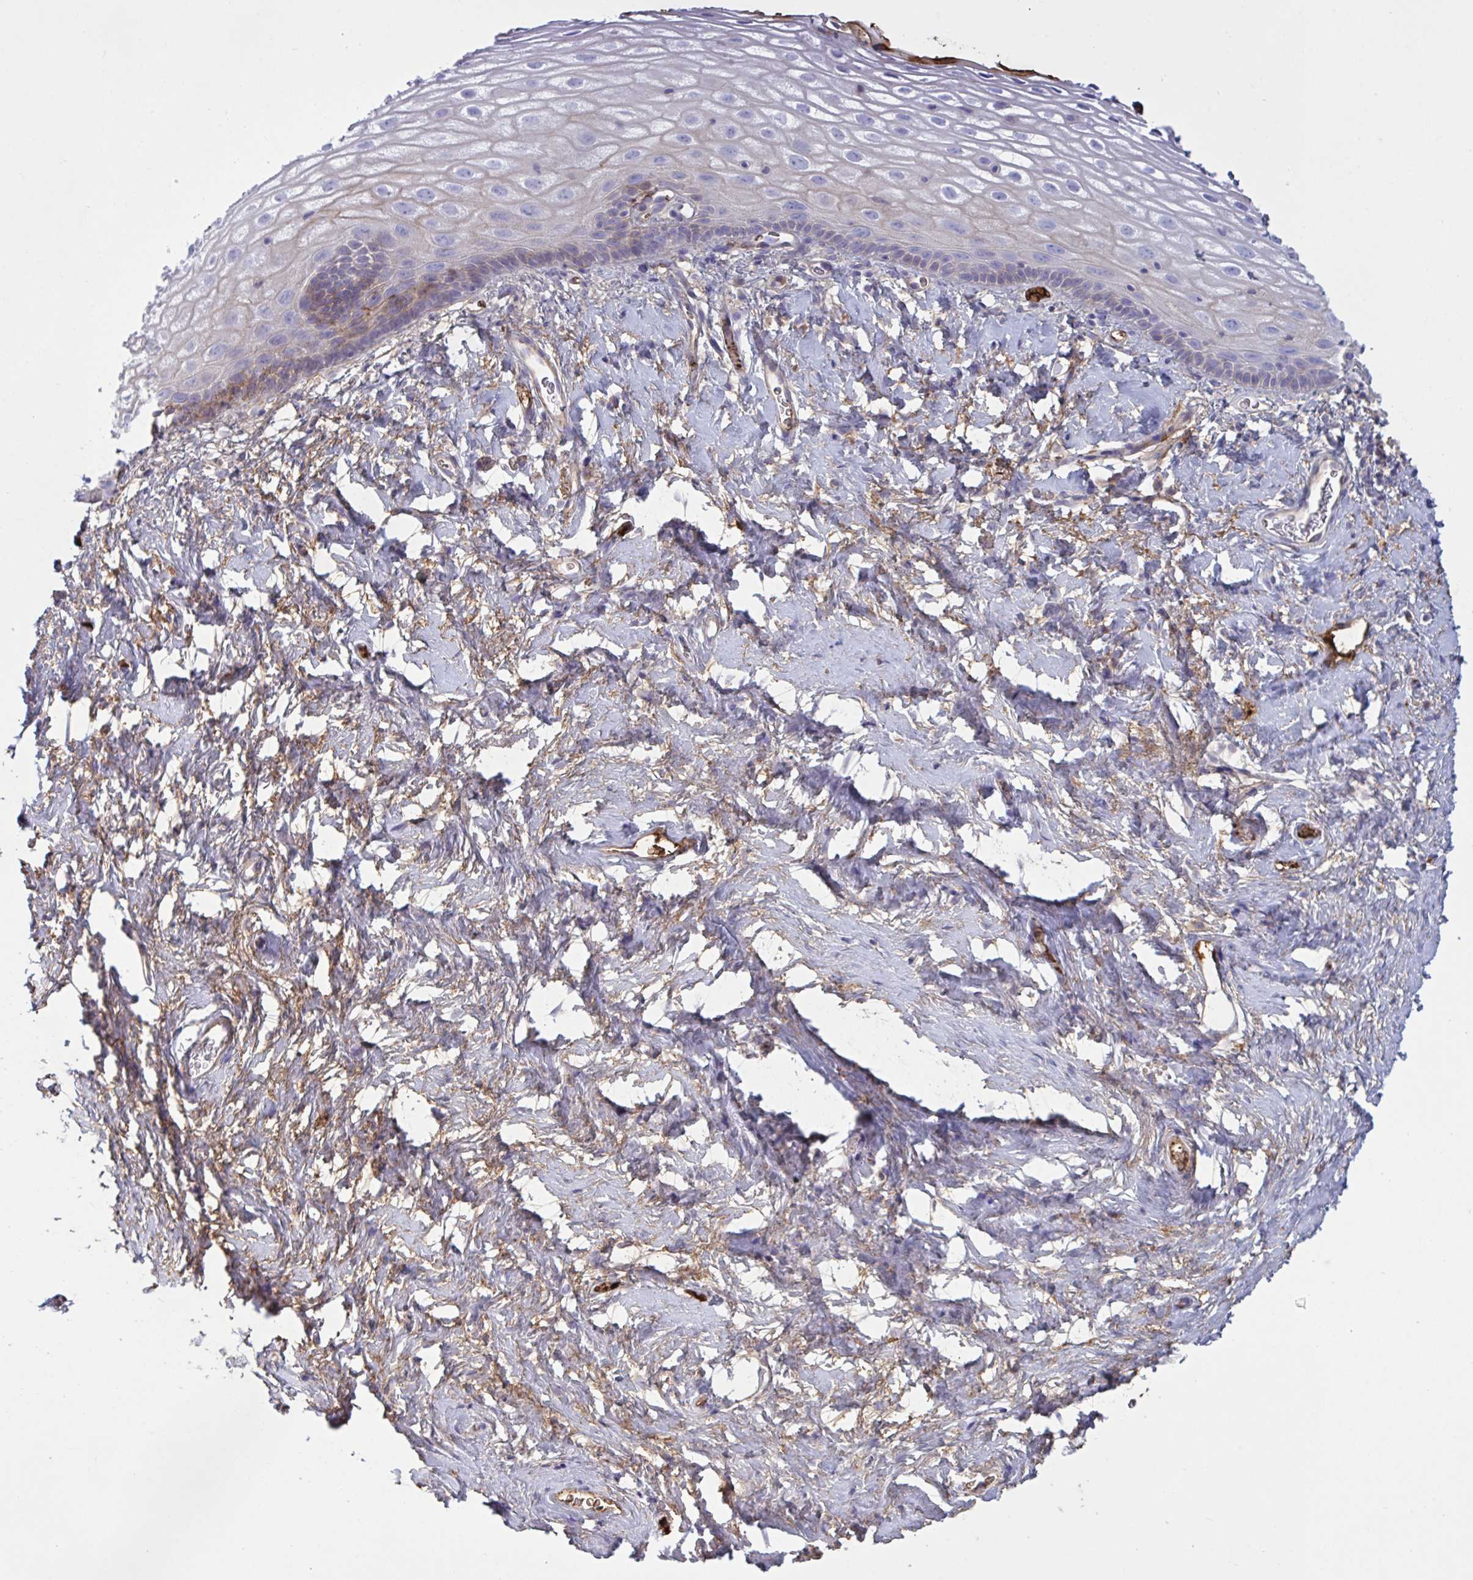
{"staining": {"intensity": "negative", "quantity": "none", "location": "none"}, "tissue": "vagina", "cell_type": "Squamous epithelial cells", "image_type": "normal", "snomed": [{"axis": "morphology", "description": "Normal tissue, NOS"}, {"axis": "morphology", "description": "Adenocarcinoma, NOS"}, {"axis": "topography", "description": "Rectum"}, {"axis": "topography", "description": "Vagina"}, {"axis": "topography", "description": "Peripheral nerve tissue"}], "caption": "Vagina was stained to show a protein in brown. There is no significant expression in squamous epithelial cells. (DAB (3,3'-diaminobenzidine) immunohistochemistry (IHC) with hematoxylin counter stain).", "gene": "IL1R1", "patient": {"sex": "female", "age": 71}}